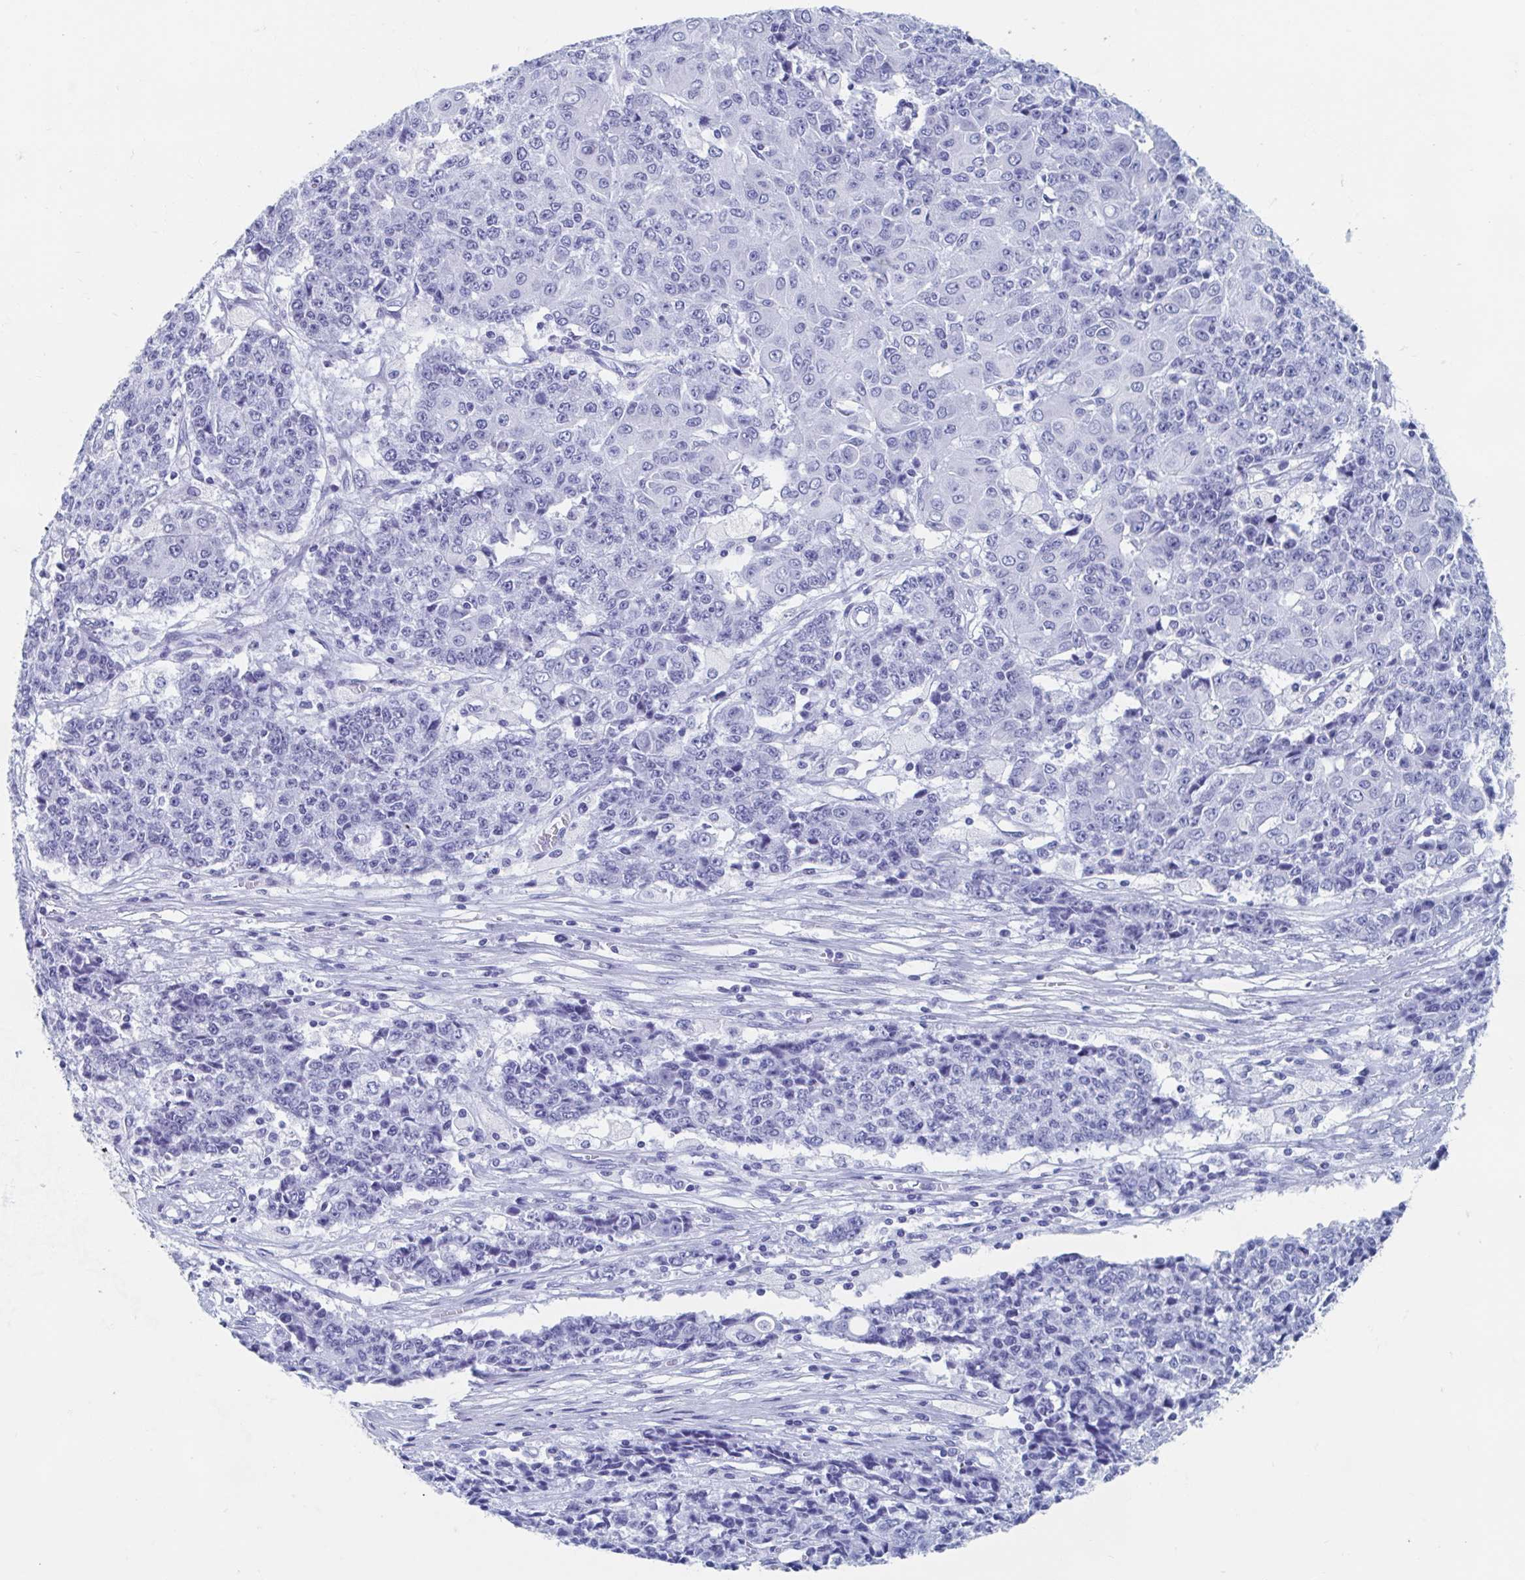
{"staining": {"intensity": "negative", "quantity": "none", "location": "none"}, "tissue": "ovarian cancer", "cell_type": "Tumor cells", "image_type": "cancer", "snomed": [{"axis": "morphology", "description": "Carcinoma, endometroid"}, {"axis": "topography", "description": "Ovary"}], "caption": "A micrograph of human ovarian endometroid carcinoma is negative for staining in tumor cells.", "gene": "HDGFL1", "patient": {"sex": "female", "age": 42}}